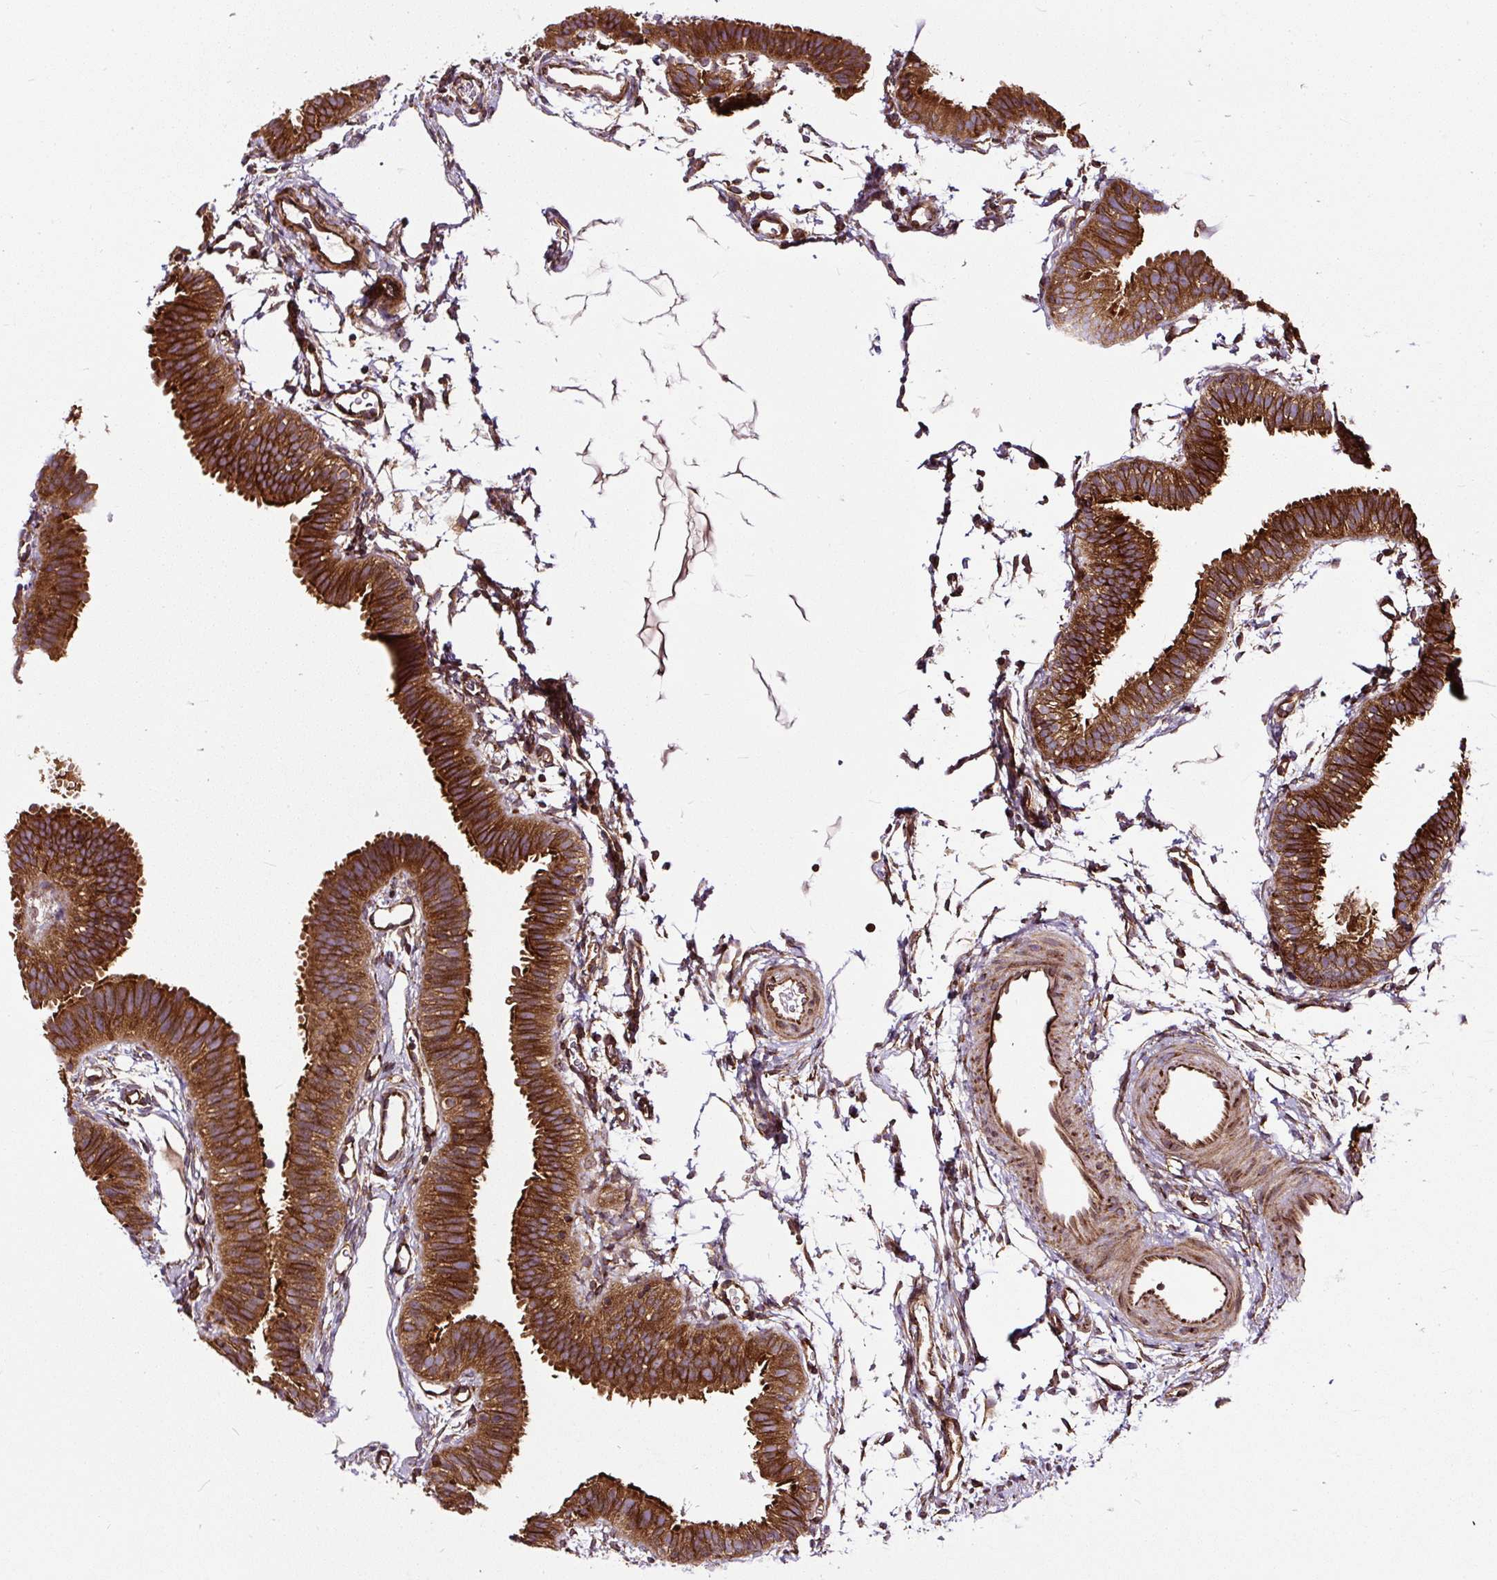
{"staining": {"intensity": "strong", "quantity": ">75%", "location": "cytoplasmic/membranous"}, "tissue": "fallopian tube", "cell_type": "Glandular cells", "image_type": "normal", "snomed": [{"axis": "morphology", "description": "Normal tissue, NOS"}, {"axis": "topography", "description": "Fallopian tube"}], "caption": "Immunohistochemical staining of normal fallopian tube displays high levels of strong cytoplasmic/membranous staining in about >75% of glandular cells. Nuclei are stained in blue.", "gene": "KDM4E", "patient": {"sex": "female", "age": 35}}